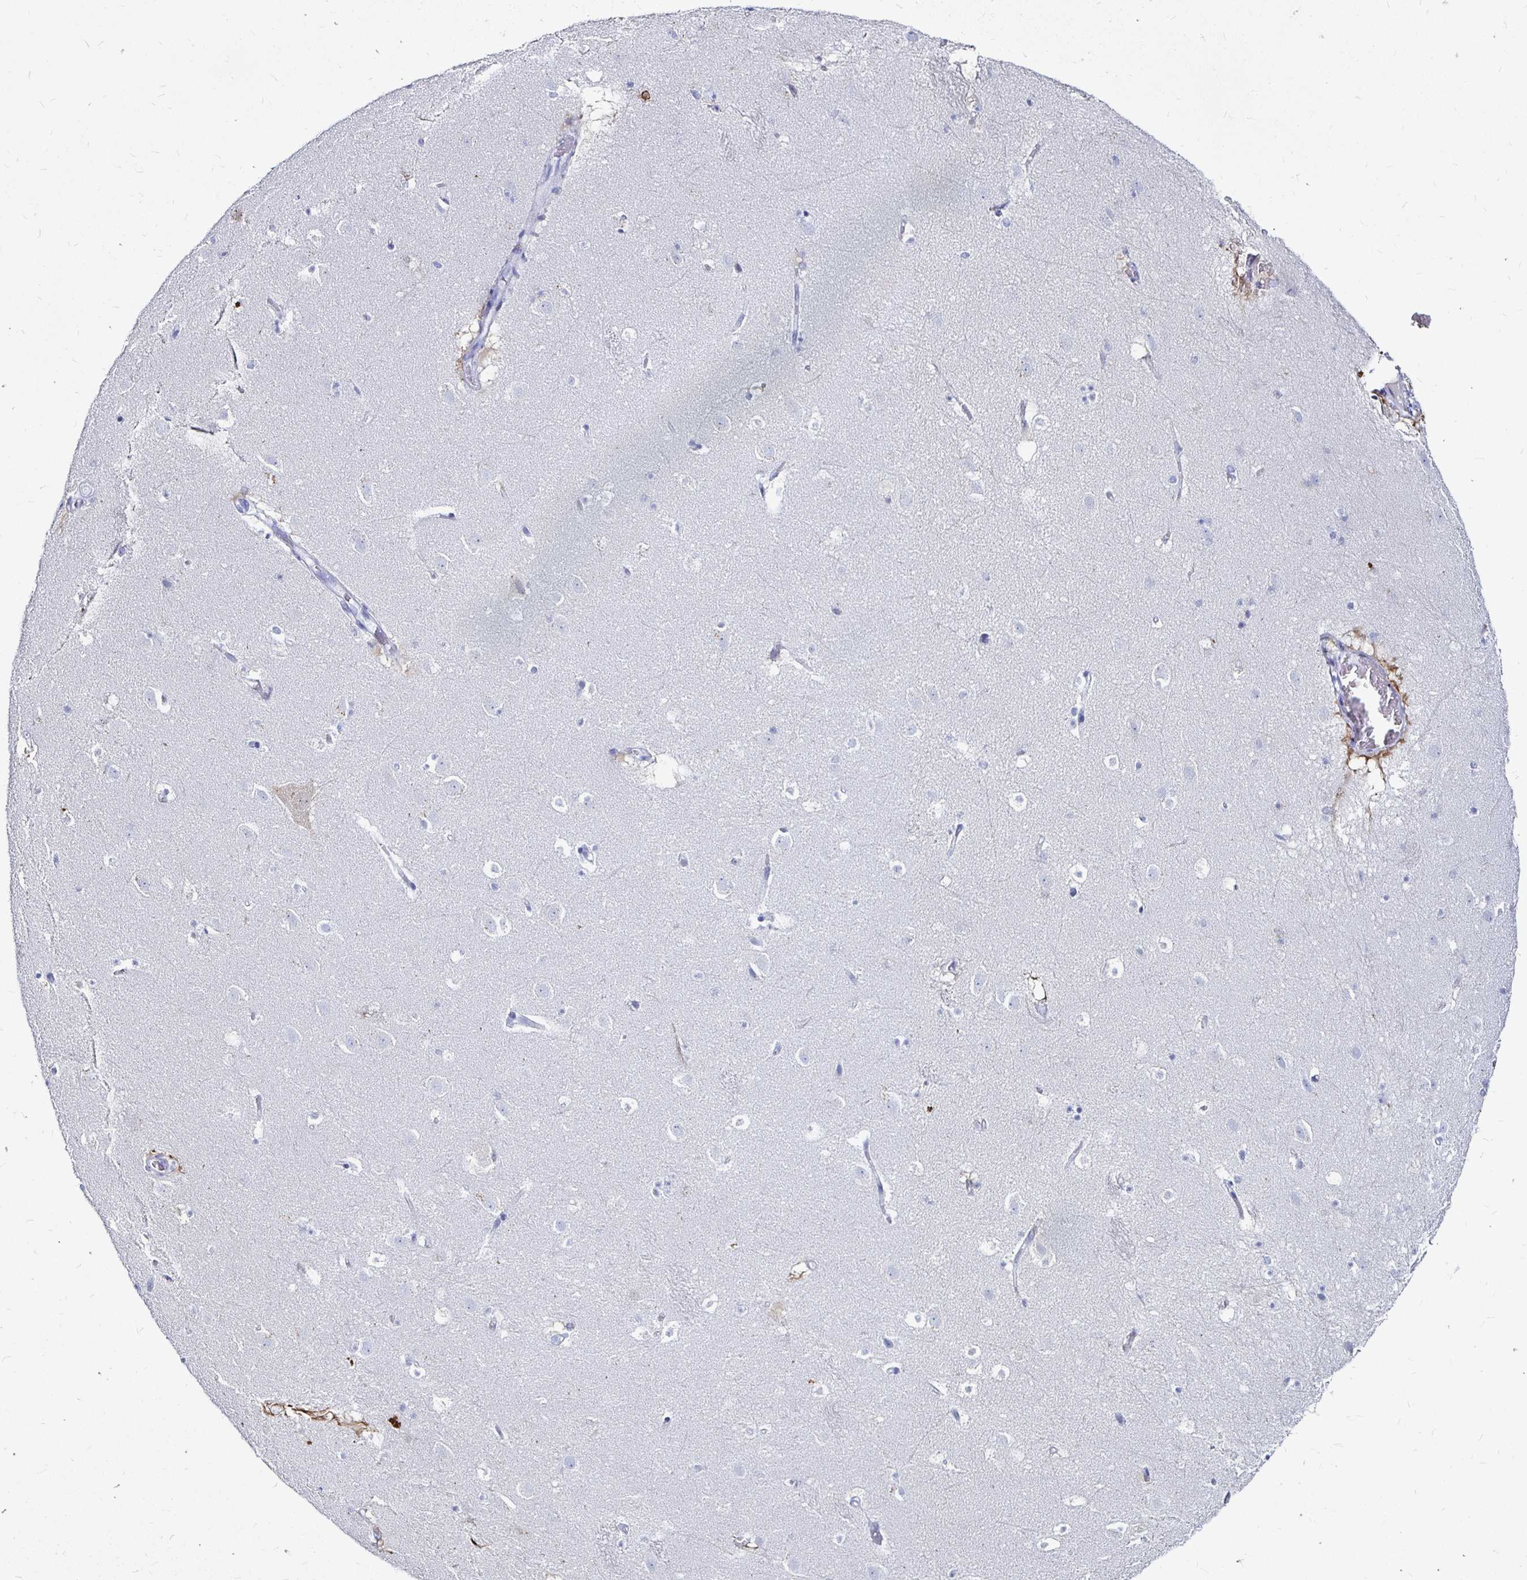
{"staining": {"intensity": "negative", "quantity": "none", "location": "none"}, "tissue": "caudate", "cell_type": "Glial cells", "image_type": "normal", "snomed": [{"axis": "morphology", "description": "Normal tissue, NOS"}, {"axis": "topography", "description": "Lateral ventricle wall"}], "caption": "DAB immunohistochemical staining of benign human caudate exhibits no significant positivity in glial cells.", "gene": "LUZP4", "patient": {"sex": "male", "age": 37}}